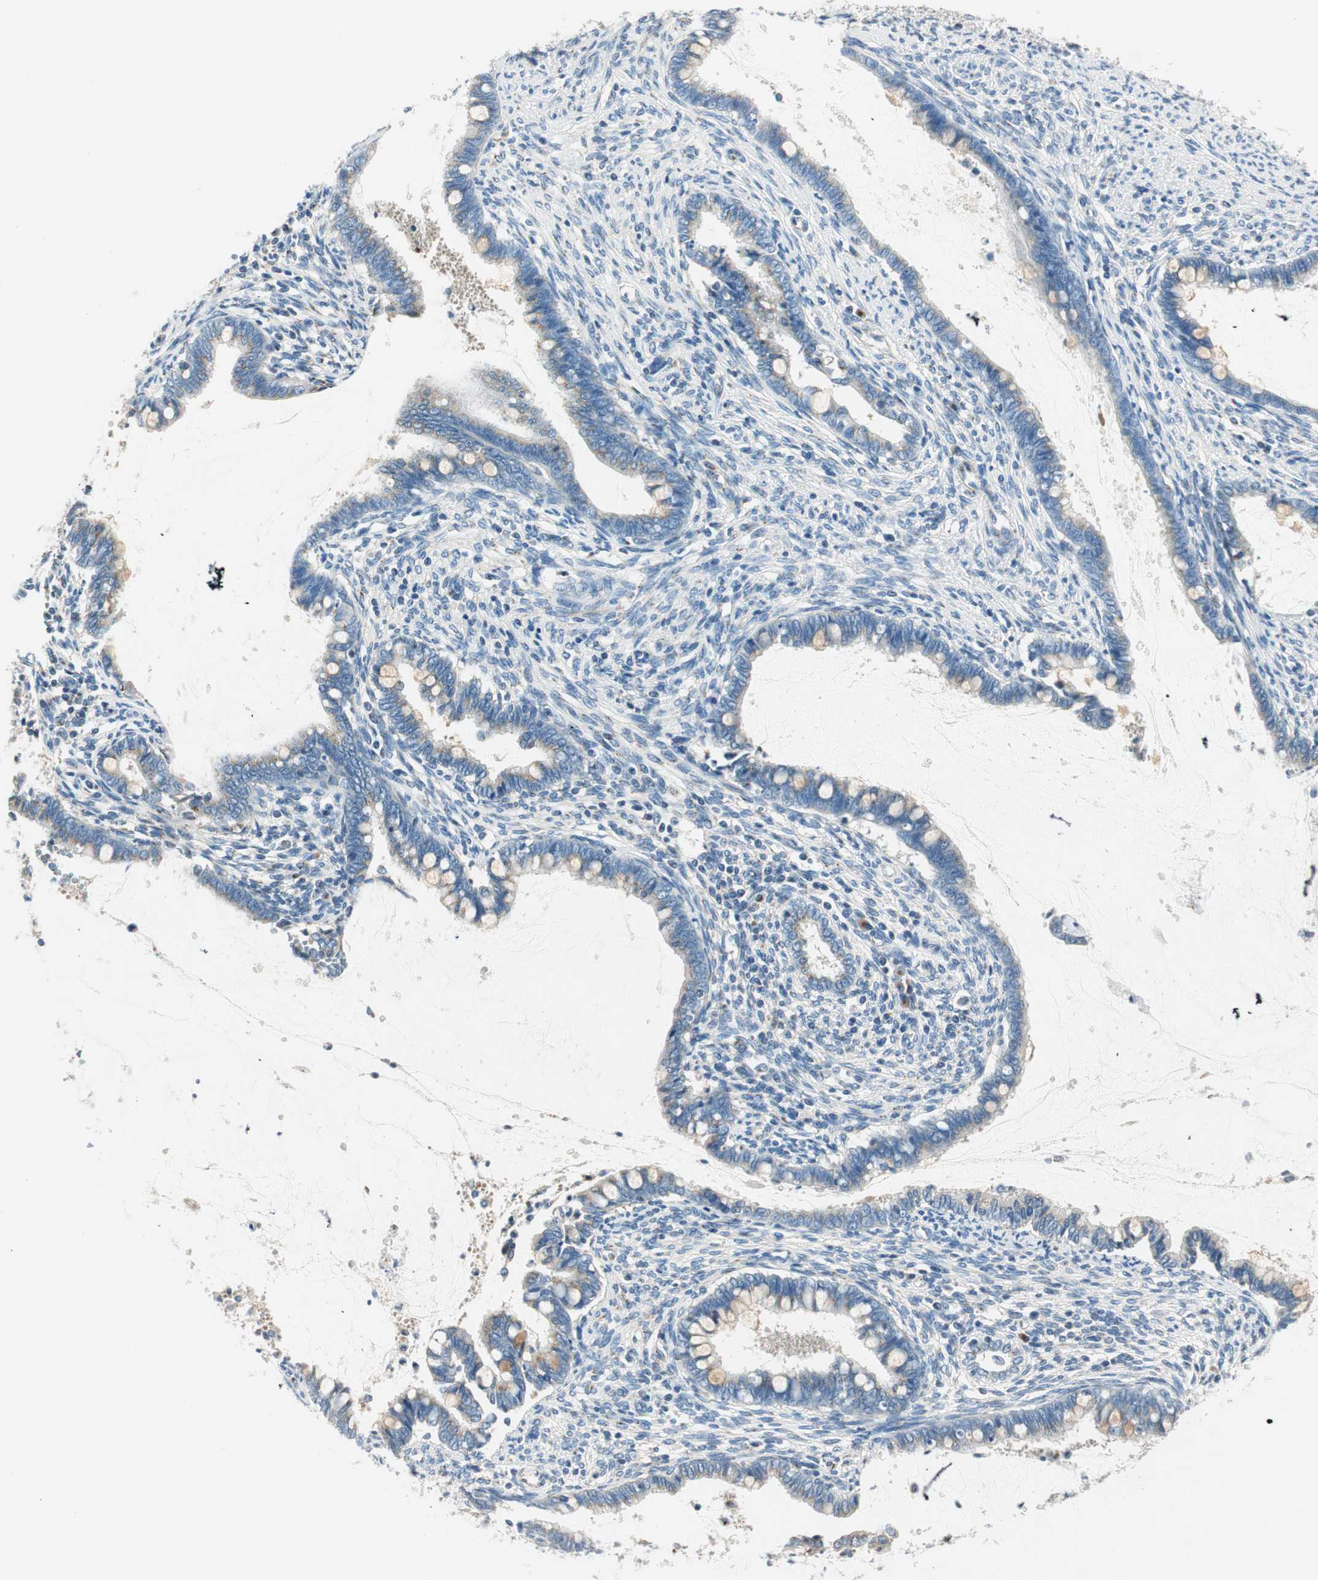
{"staining": {"intensity": "weak", "quantity": "<25%", "location": "cytoplasmic/membranous"}, "tissue": "cervical cancer", "cell_type": "Tumor cells", "image_type": "cancer", "snomed": [{"axis": "morphology", "description": "Adenocarcinoma, NOS"}, {"axis": "topography", "description": "Cervix"}], "caption": "Adenocarcinoma (cervical) stained for a protein using immunohistochemistry (IHC) exhibits no positivity tumor cells.", "gene": "TMF1", "patient": {"sex": "female", "age": 44}}